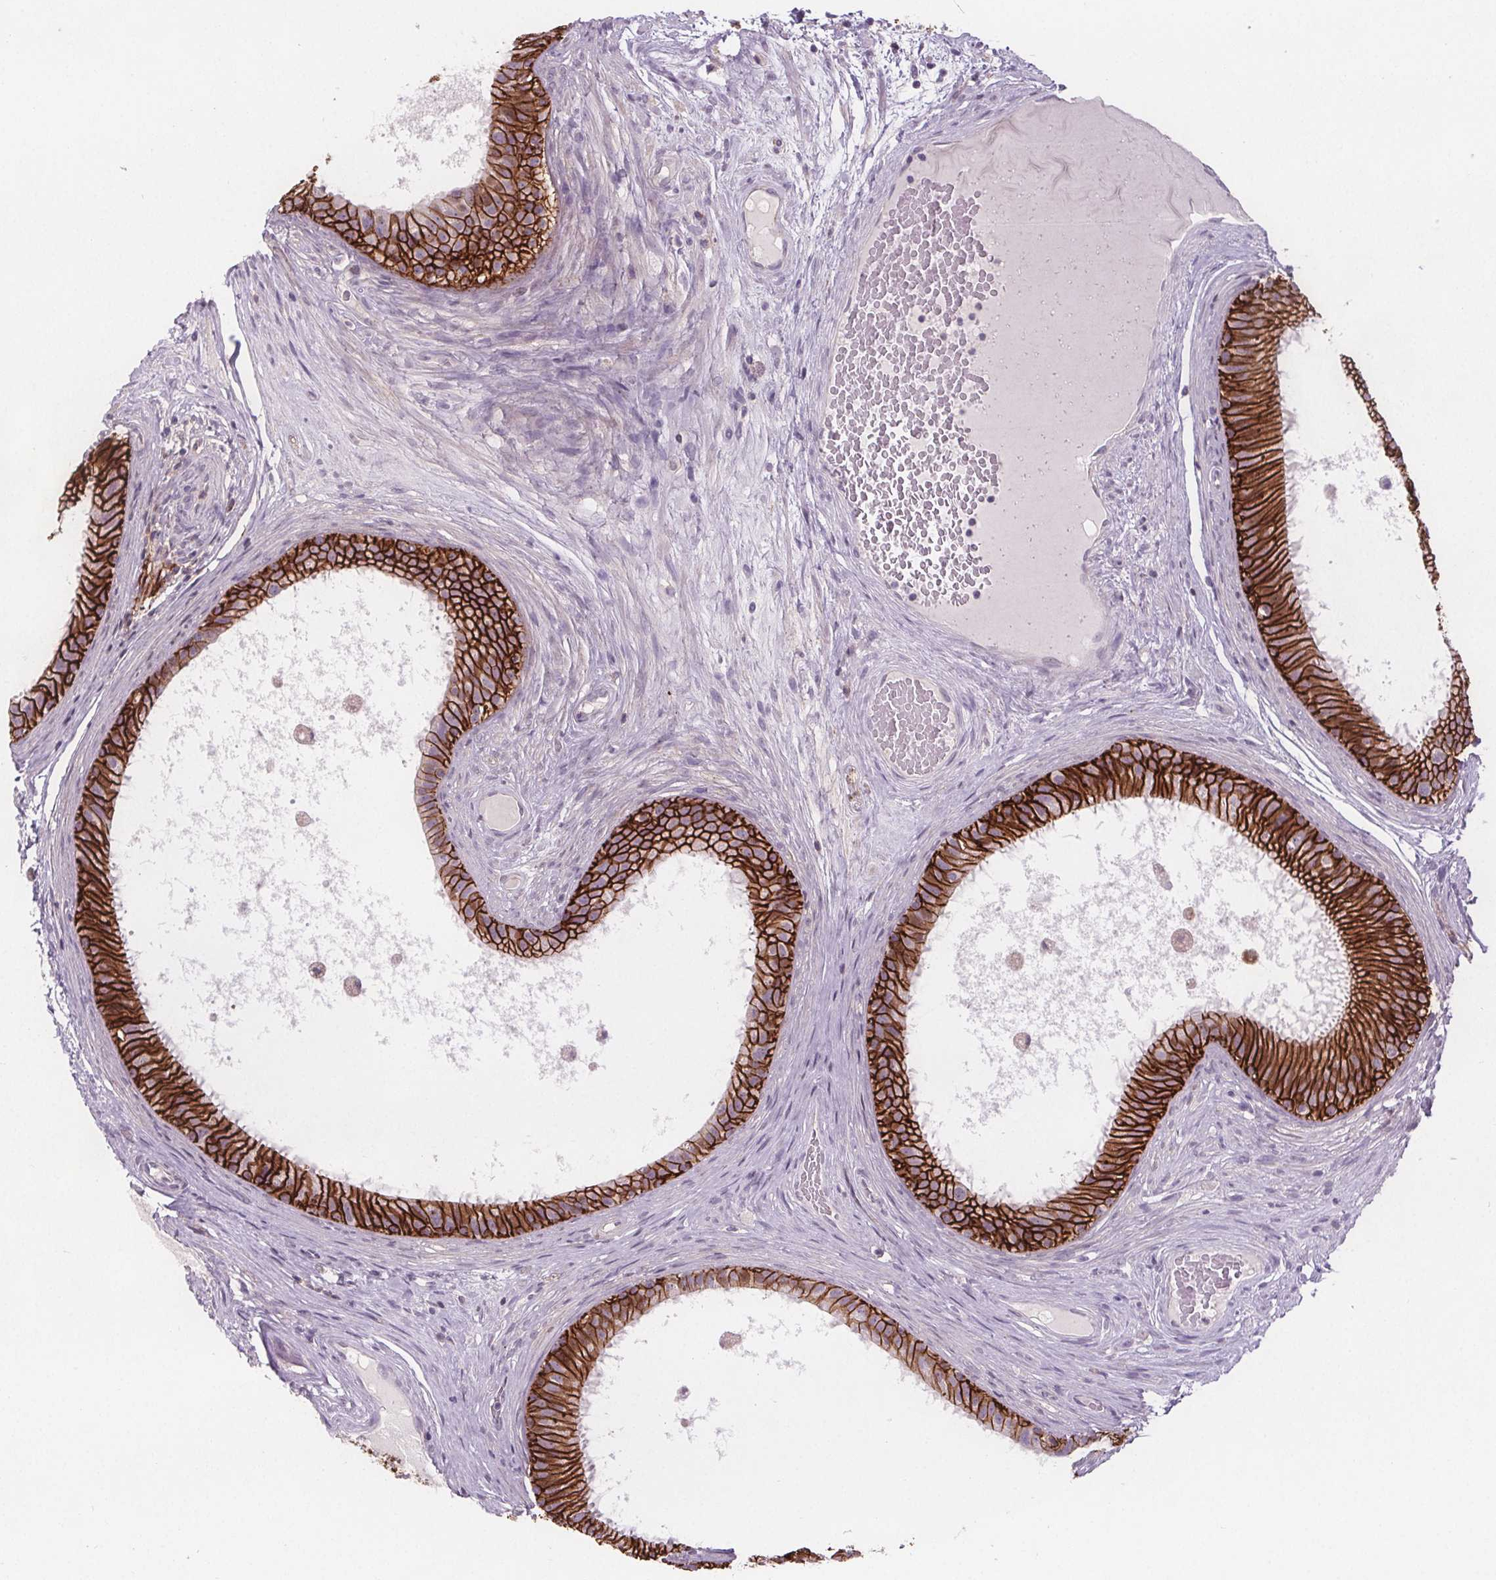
{"staining": {"intensity": "strong", "quantity": ">75%", "location": "cytoplasmic/membranous"}, "tissue": "epididymis", "cell_type": "Glandular cells", "image_type": "normal", "snomed": [{"axis": "morphology", "description": "Normal tissue, NOS"}, {"axis": "topography", "description": "Epididymis"}], "caption": "Glandular cells show strong cytoplasmic/membranous expression in approximately >75% of cells in benign epididymis.", "gene": "ATP1A1", "patient": {"sex": "male", "age": 59}}